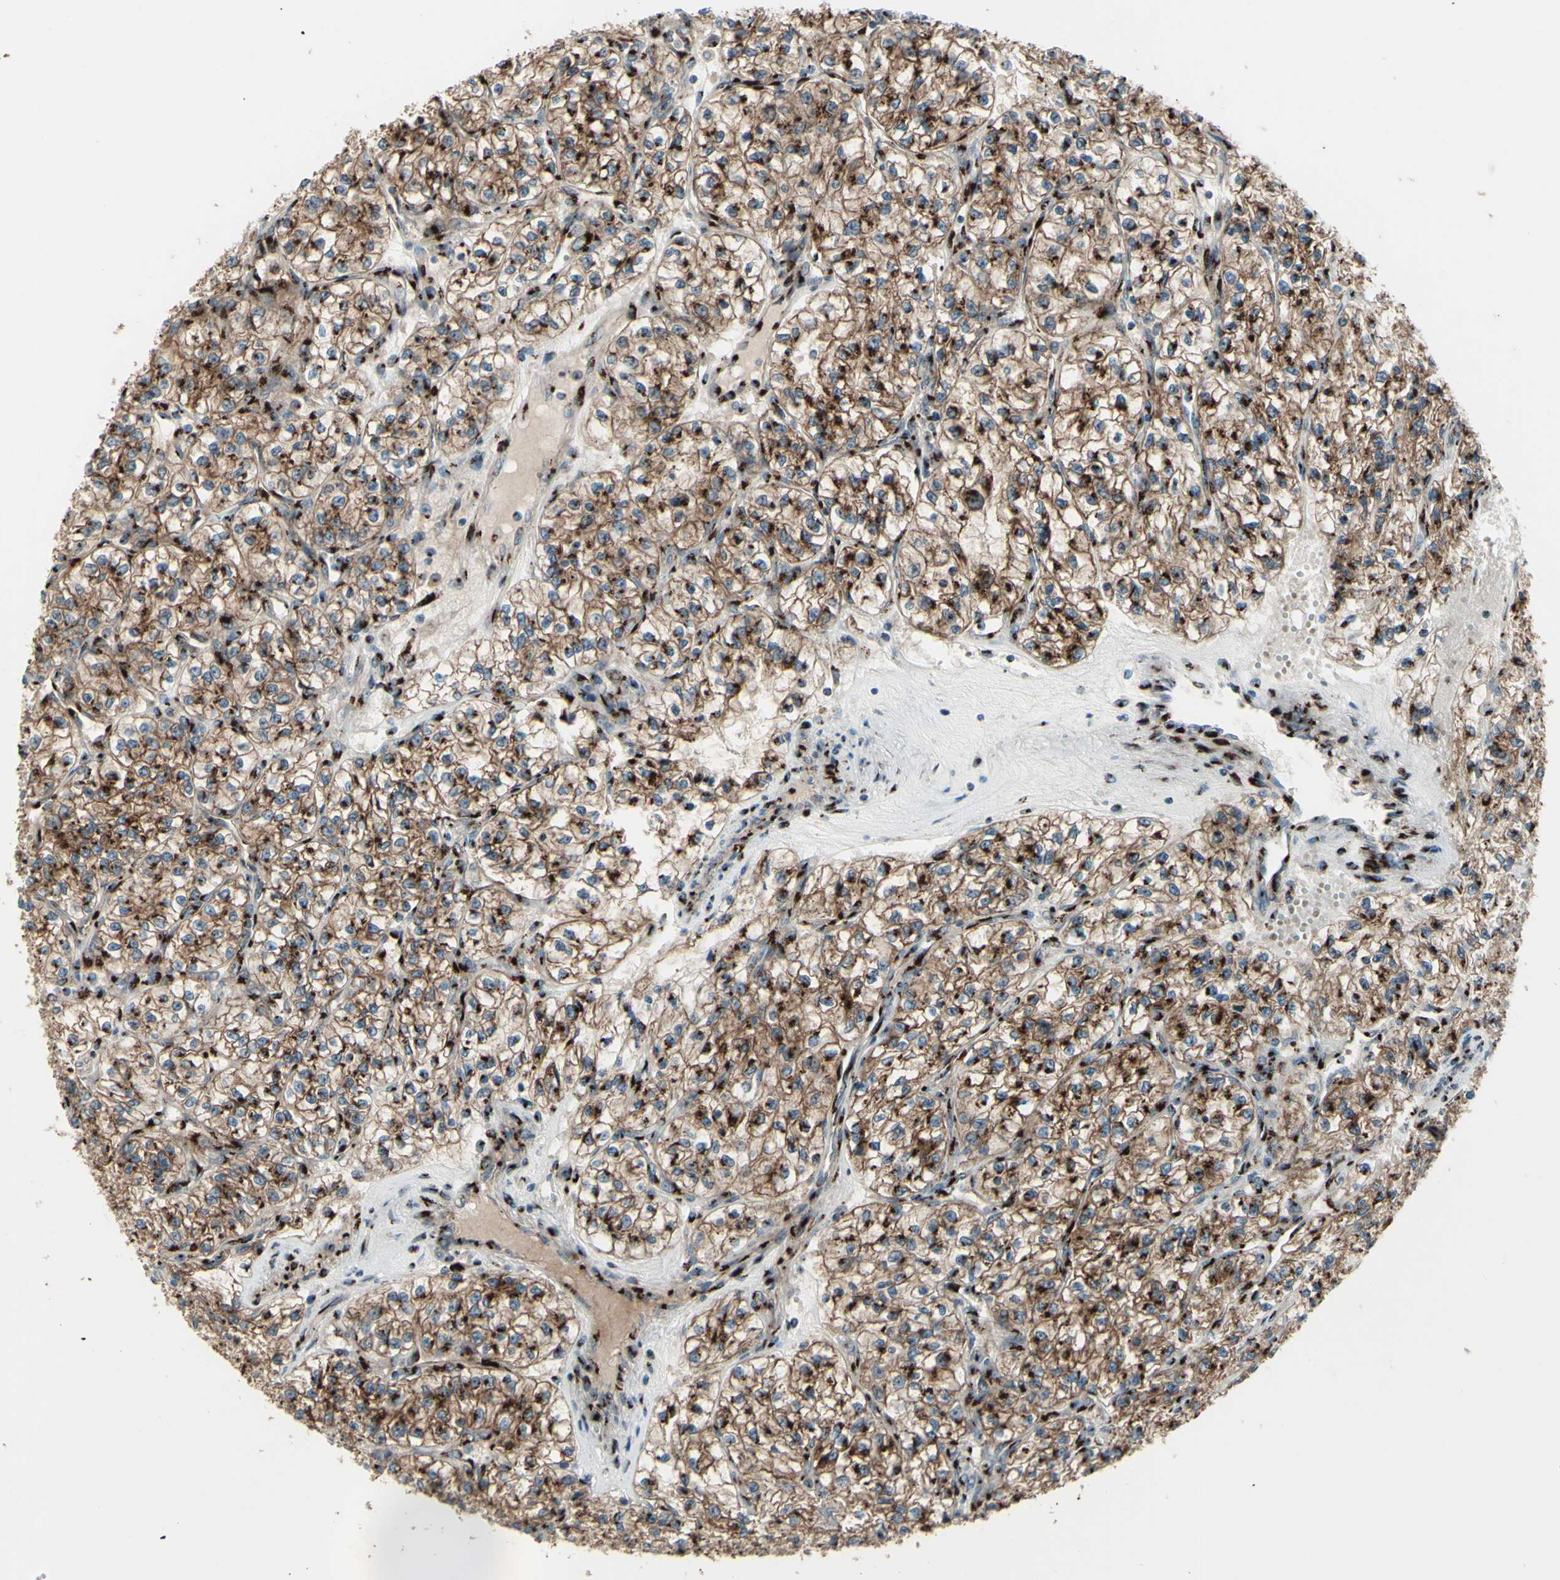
{"staining": {"intensity": "moderate", "quantity": ">75%", "location": "cytoplasmic/membranous"}, "tissue": "renal cancer", "cell_type": "Tumor cells", "image_type": "cancer", "snomed": [{"axis": "morphology", "description": "Adenocarcinoma, NOS"}, {"axis": "topography", "description": "Kidney"}], "caption": "Immunohistochemical staining of human renal cancer (adenocarcinoma) reveals medium levels of moderate cytoplasmic/membranous positivity in about >75% of tumor cells.", "gene": "BPNT2", "patient": {"sex": "female", "age": 57}}